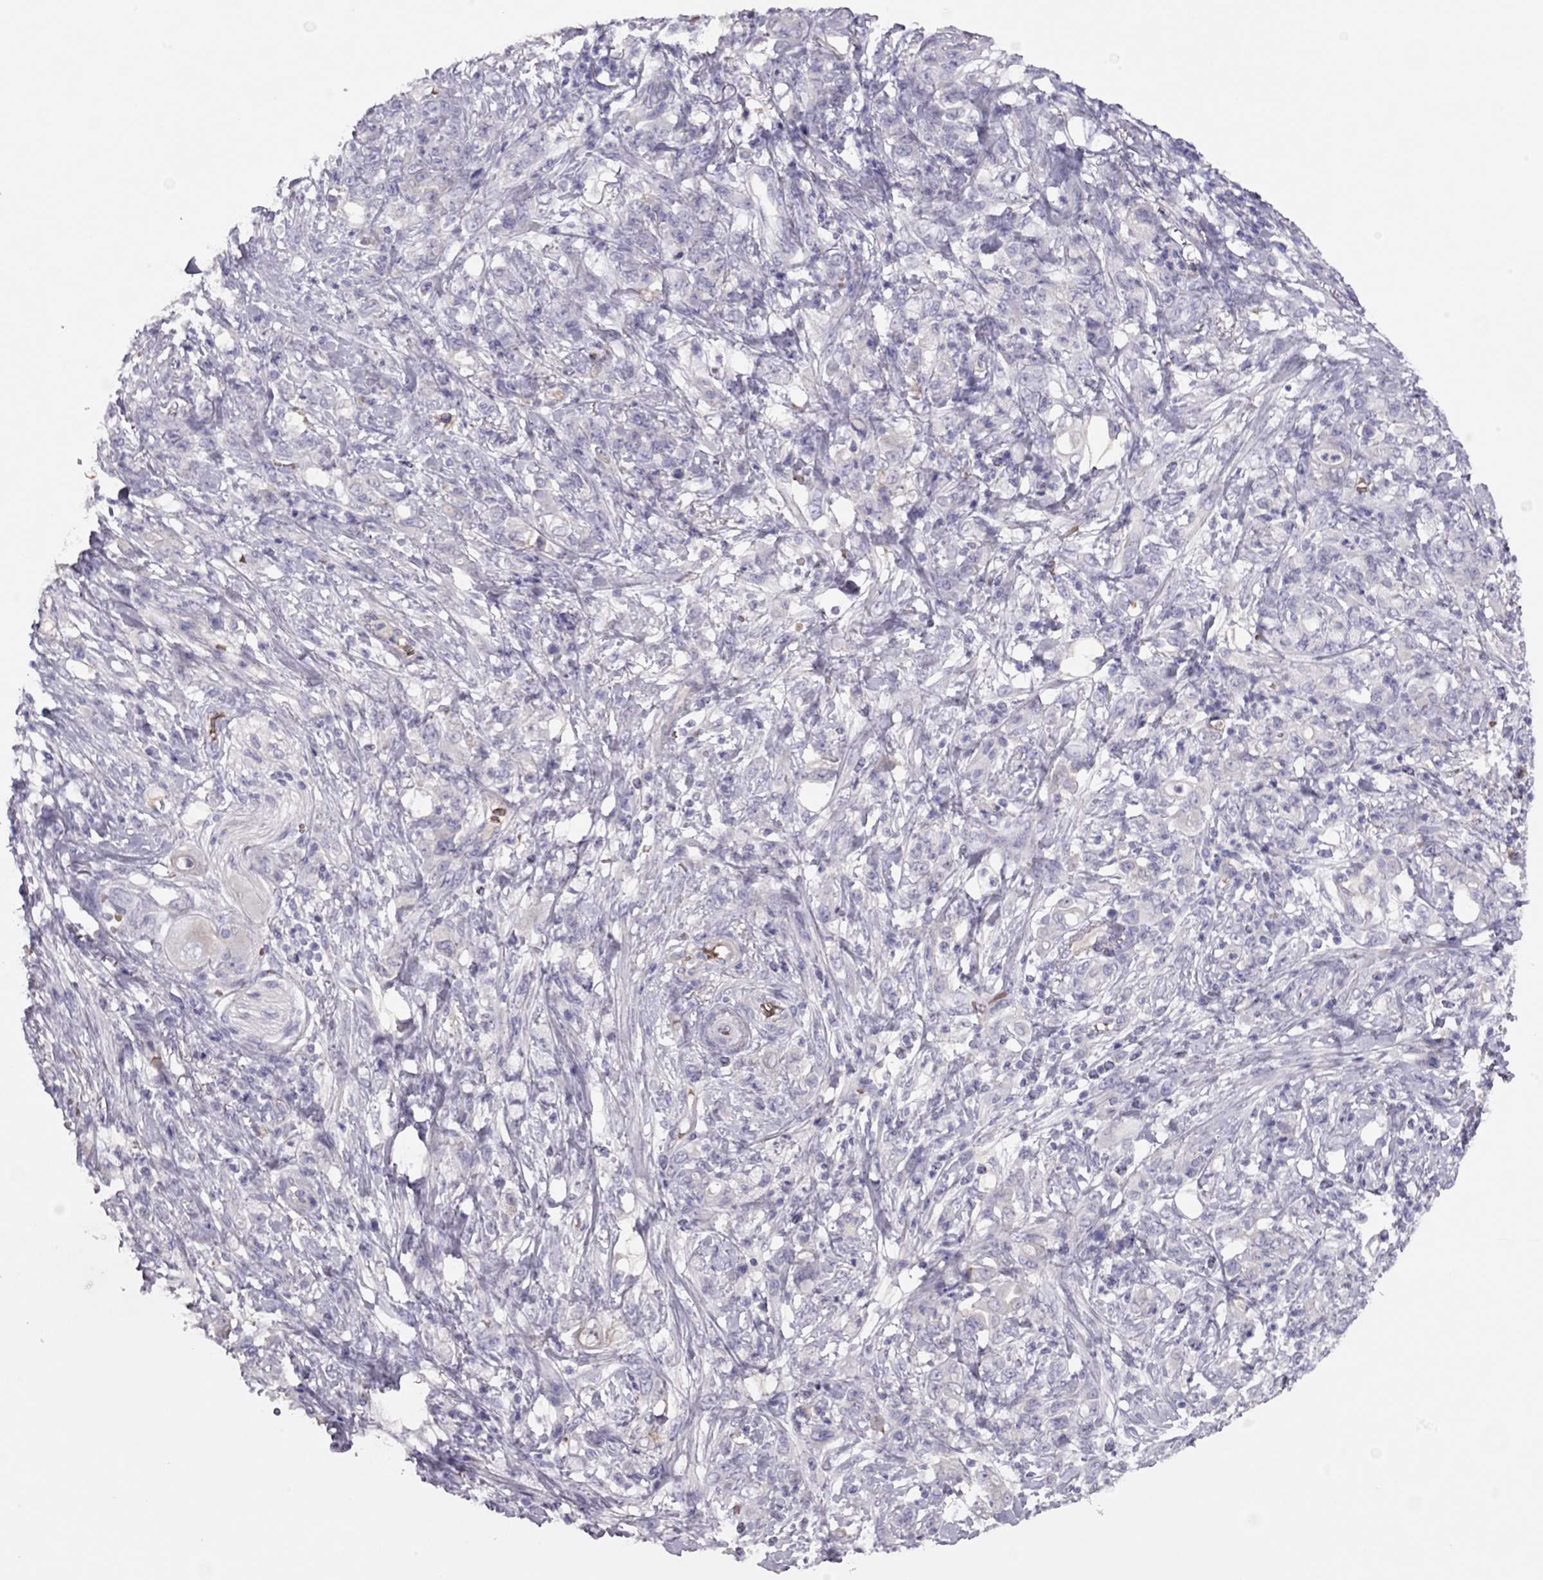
{"staining": {"intensity": "negative", "quantity": "none", "location": "none"}, "tissue": "stomach cancer", "cell_type": "Tumor cells", "image_type": "cancer", "snomed": [{"axis": "morphology", "description": "Adenocarcinoma, NOS"}, {"axis": "topography", "description": "Stomach"}], "caption": "Tumor cells are negative for brown protein staining in stomach cancer (adenocarcinoma).", "gene": "RHD", "patient": {"sex": "female", "age": 79}}